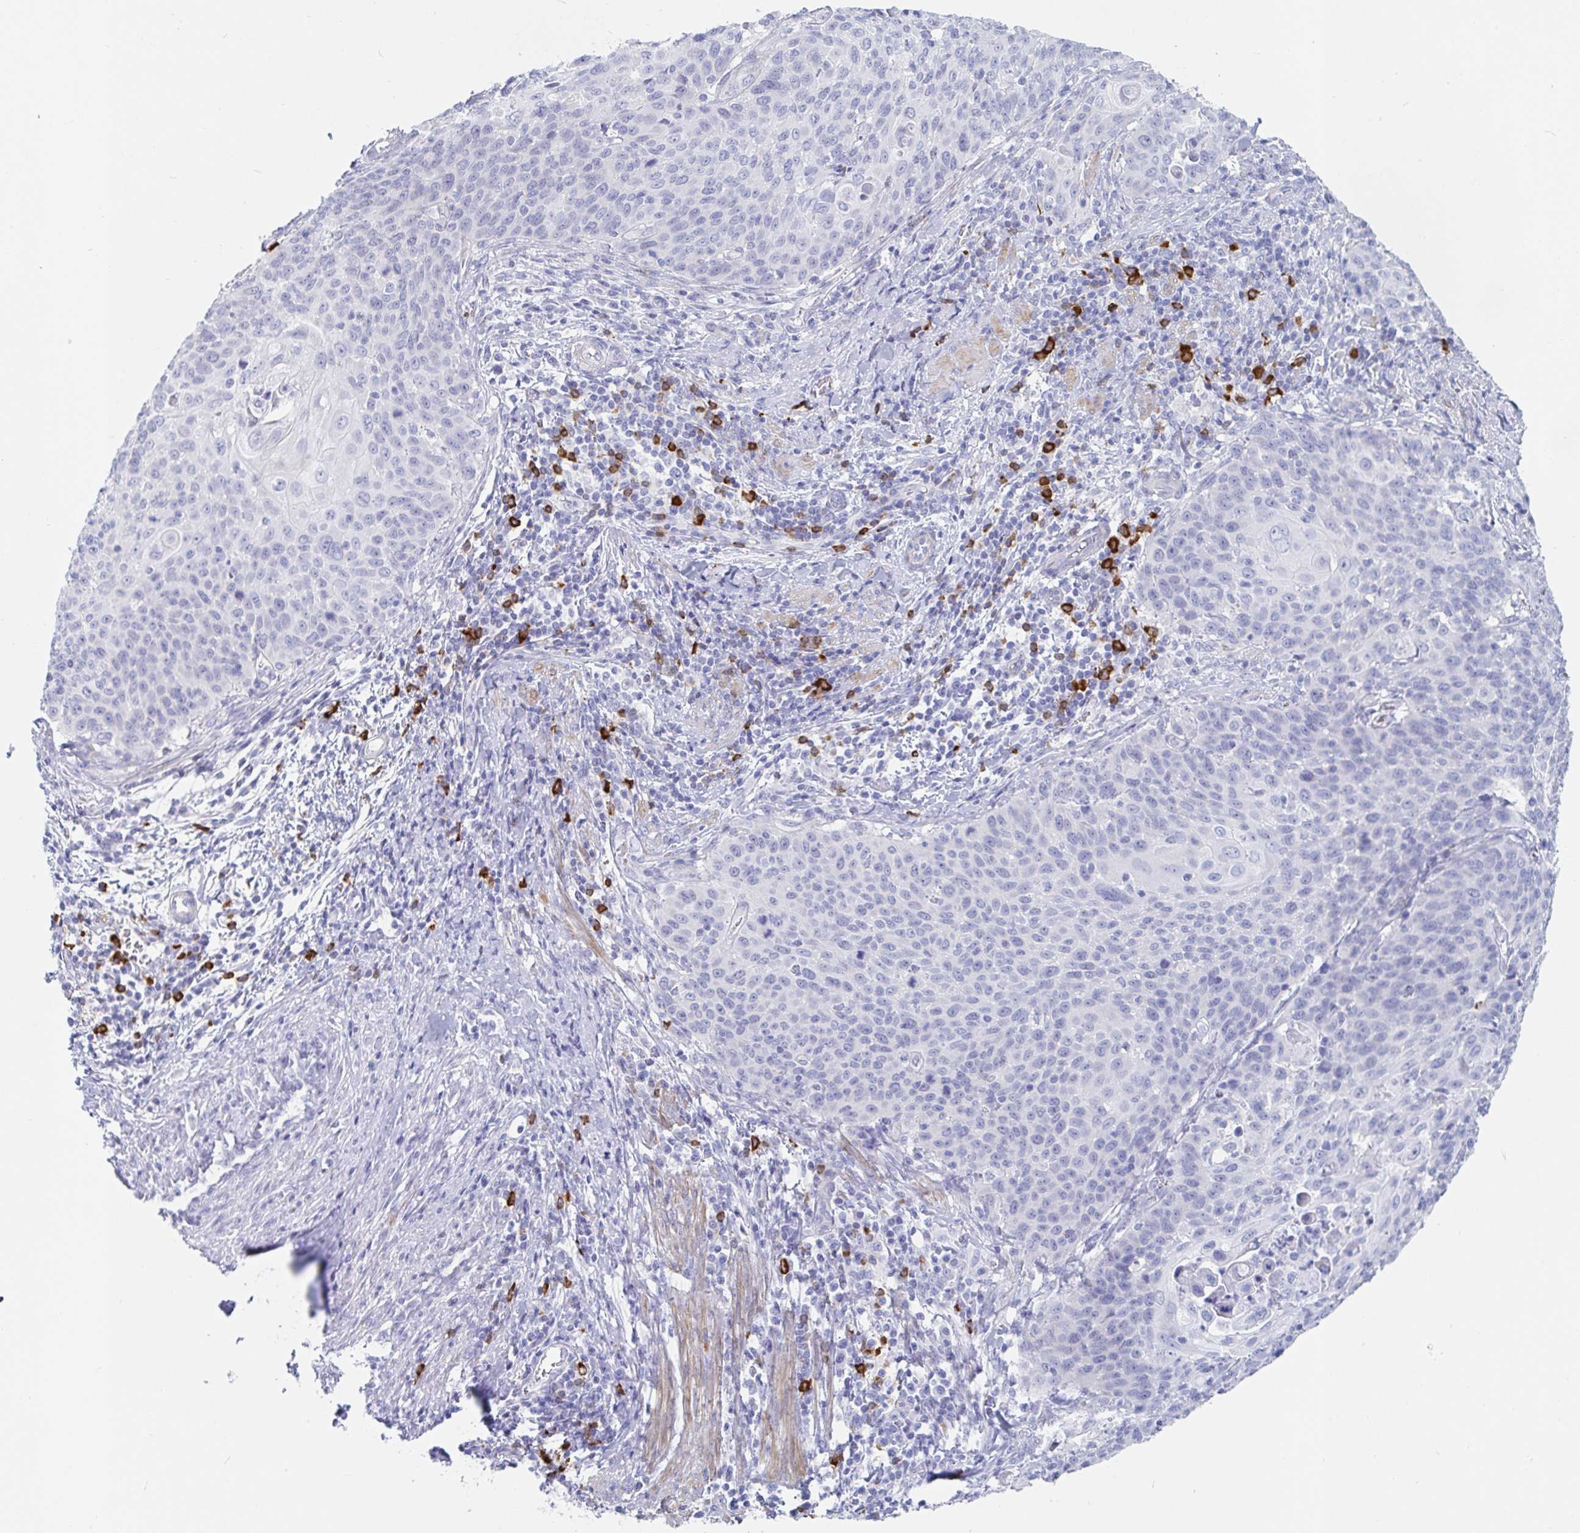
{"staining": {"intensity": "negative", "quantity": "none", "location": "none"}, "tissue": "cervical cancer", "cell_type": "Tumor cells", "image_type": "cancer", "snomed": [{"axis": "morphology", "description": "Squamous cell carcinoma, NOS"}, {"axis": "topography", "description": "Cervix"}], "caption": "Cervical cancer (squamous cell carcinoma) was stained to show a protein in brown. There is no significant staining in tumor cells. (Stains: DAB (3,3'-diaminobenzidine) immunohistochemistry with hematoxylin counter stain, Microscopy: brightfield microscopy at high magnification).", "gene": "PACSIN1", "patient": {"sex": "female", "age": 65}}